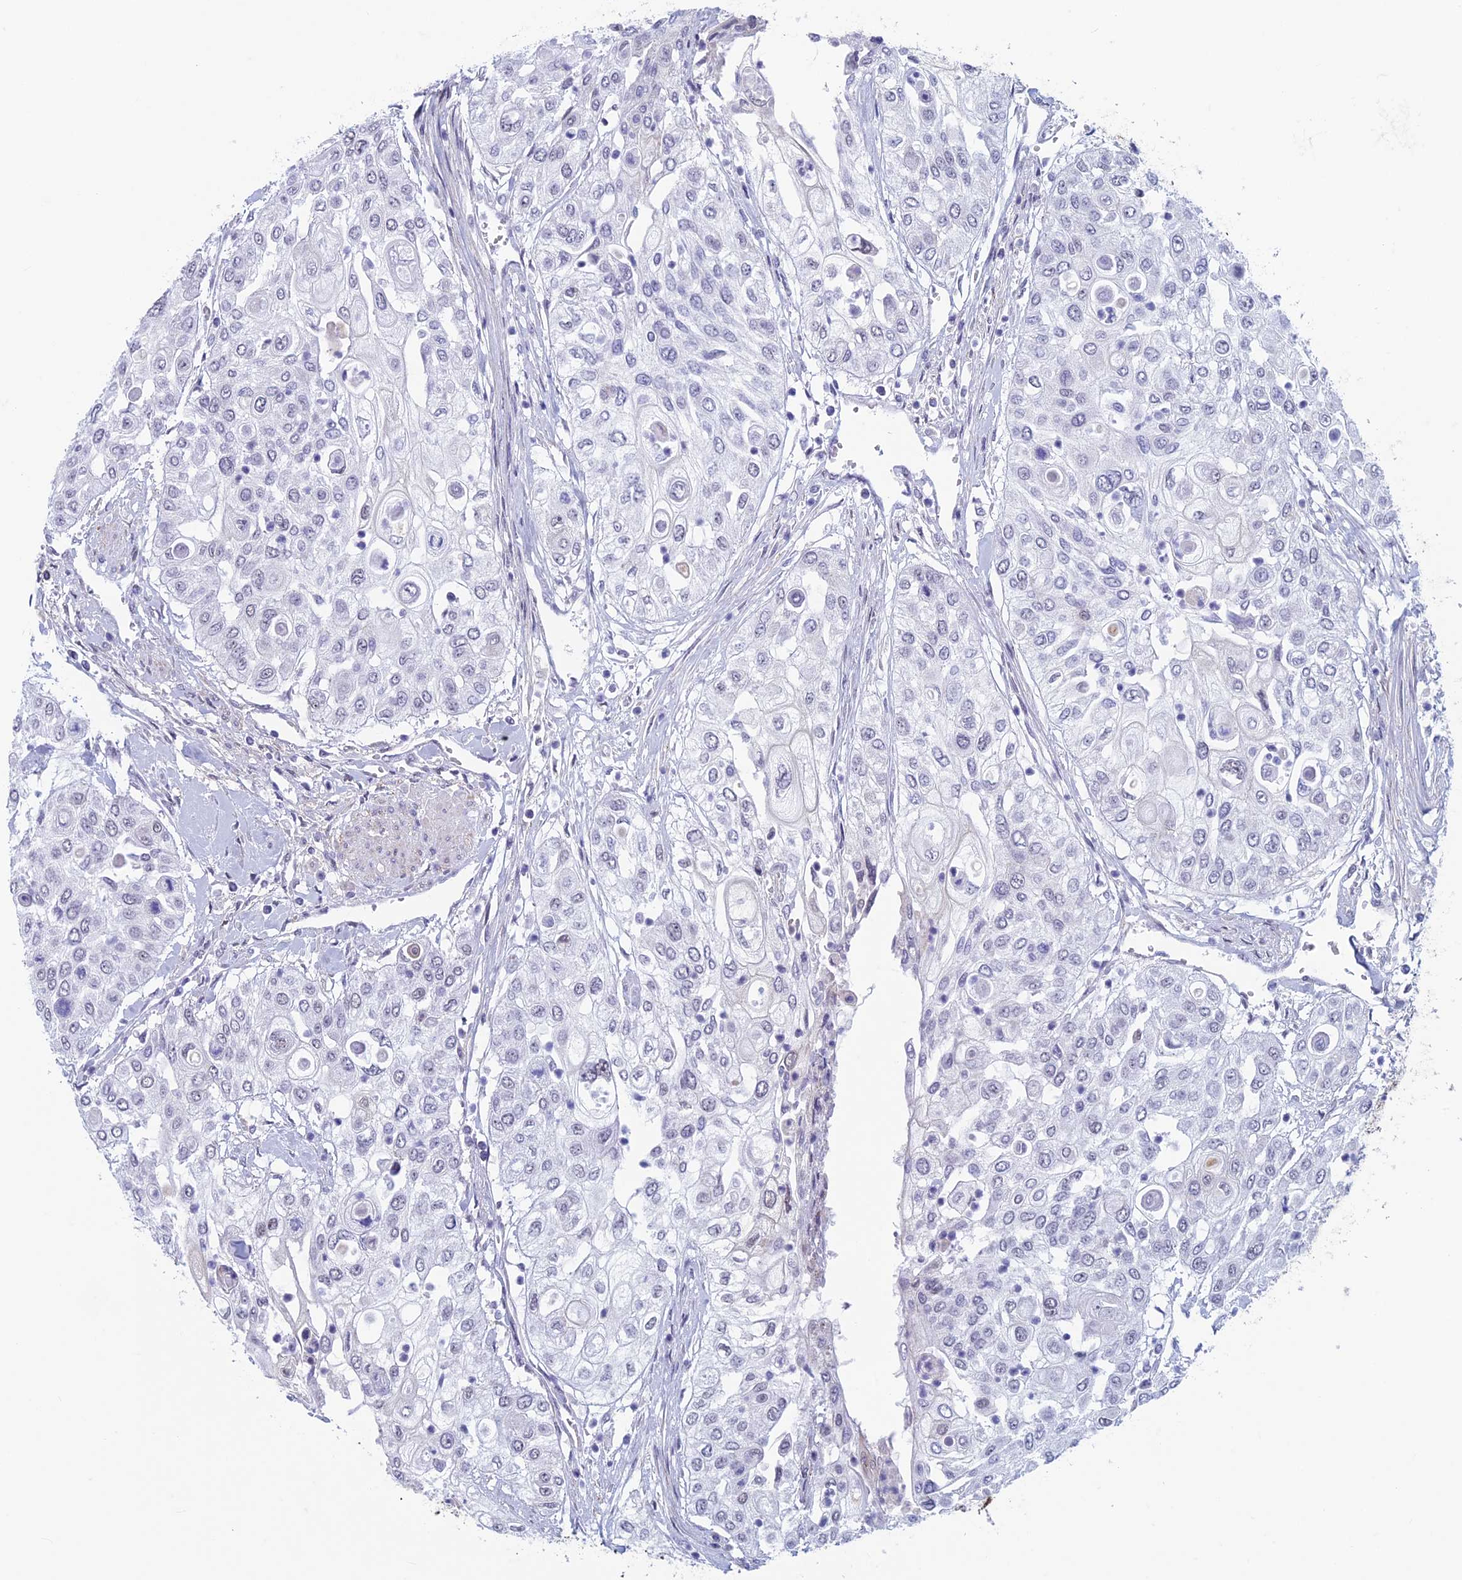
{"staining": {"intensity": "negative", "quantity": "none", "location": "none"}, "tissue": "urothelial cancer", "cell_type": "Tumor cells", "image_type": "cancer", "snomed": [{"axis": "morphology", "description": "Urothelial carcinoma, High grade"}, {"axis": "topography", "description": "Urinary bladder"}], "caption": "Immunohistochemistry (IHC) micrograph of neoplastic tissue: human urothelial cancer stained with DAB exhibits no significant protein expression in tumor cells. (DAB (3,3'-diaminobenzidine) immunohistochemistry (IHC), high magnification).", "gene": "ASH2L", "patient": {"sex": "female", "age": 79}}